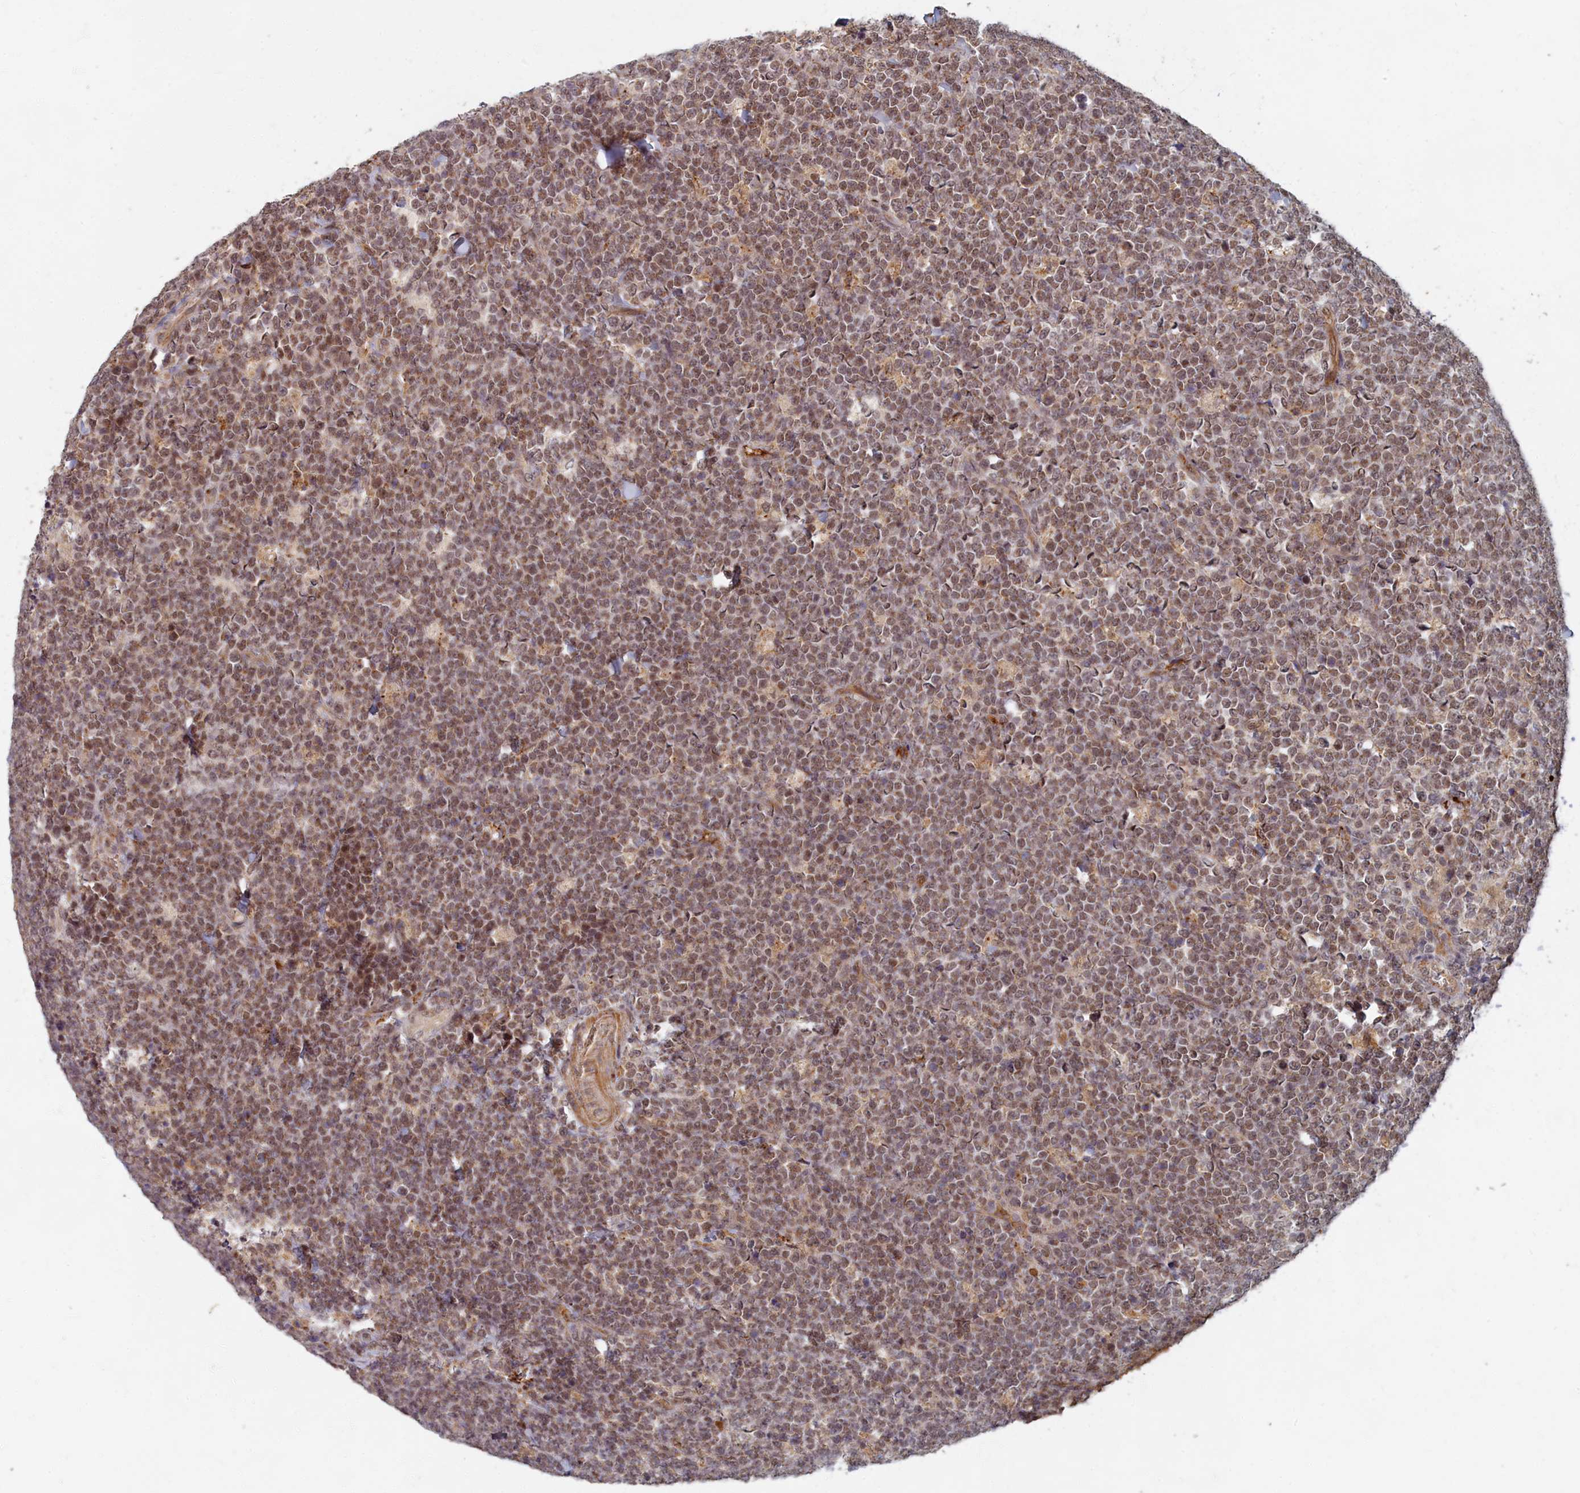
{"staining": {"intensity": "weak", "quantity": ">75%", "location": "nuclear"}, "tissue": "lymphoma", "cell_type": "Tumor cells", "image_type": "cancer", "snomed": [{"axis": "morphology", "description": "Malignant lymphoma, non-Hodgkin's type, High grade"}, {"axis": "topography", "description": "Small intestine"}], "caption": "Immunohistochemistry (IHC) (DAB (3,3'-diaminobenzidine)) staining of malignant lymphoma, non-Hodgkin's type (high-grade) exhibits weak nuclear protein staining in about >75% of tumor cells.", "gene": "EARS2", "patient": {"sex": "male", "age": 8}}